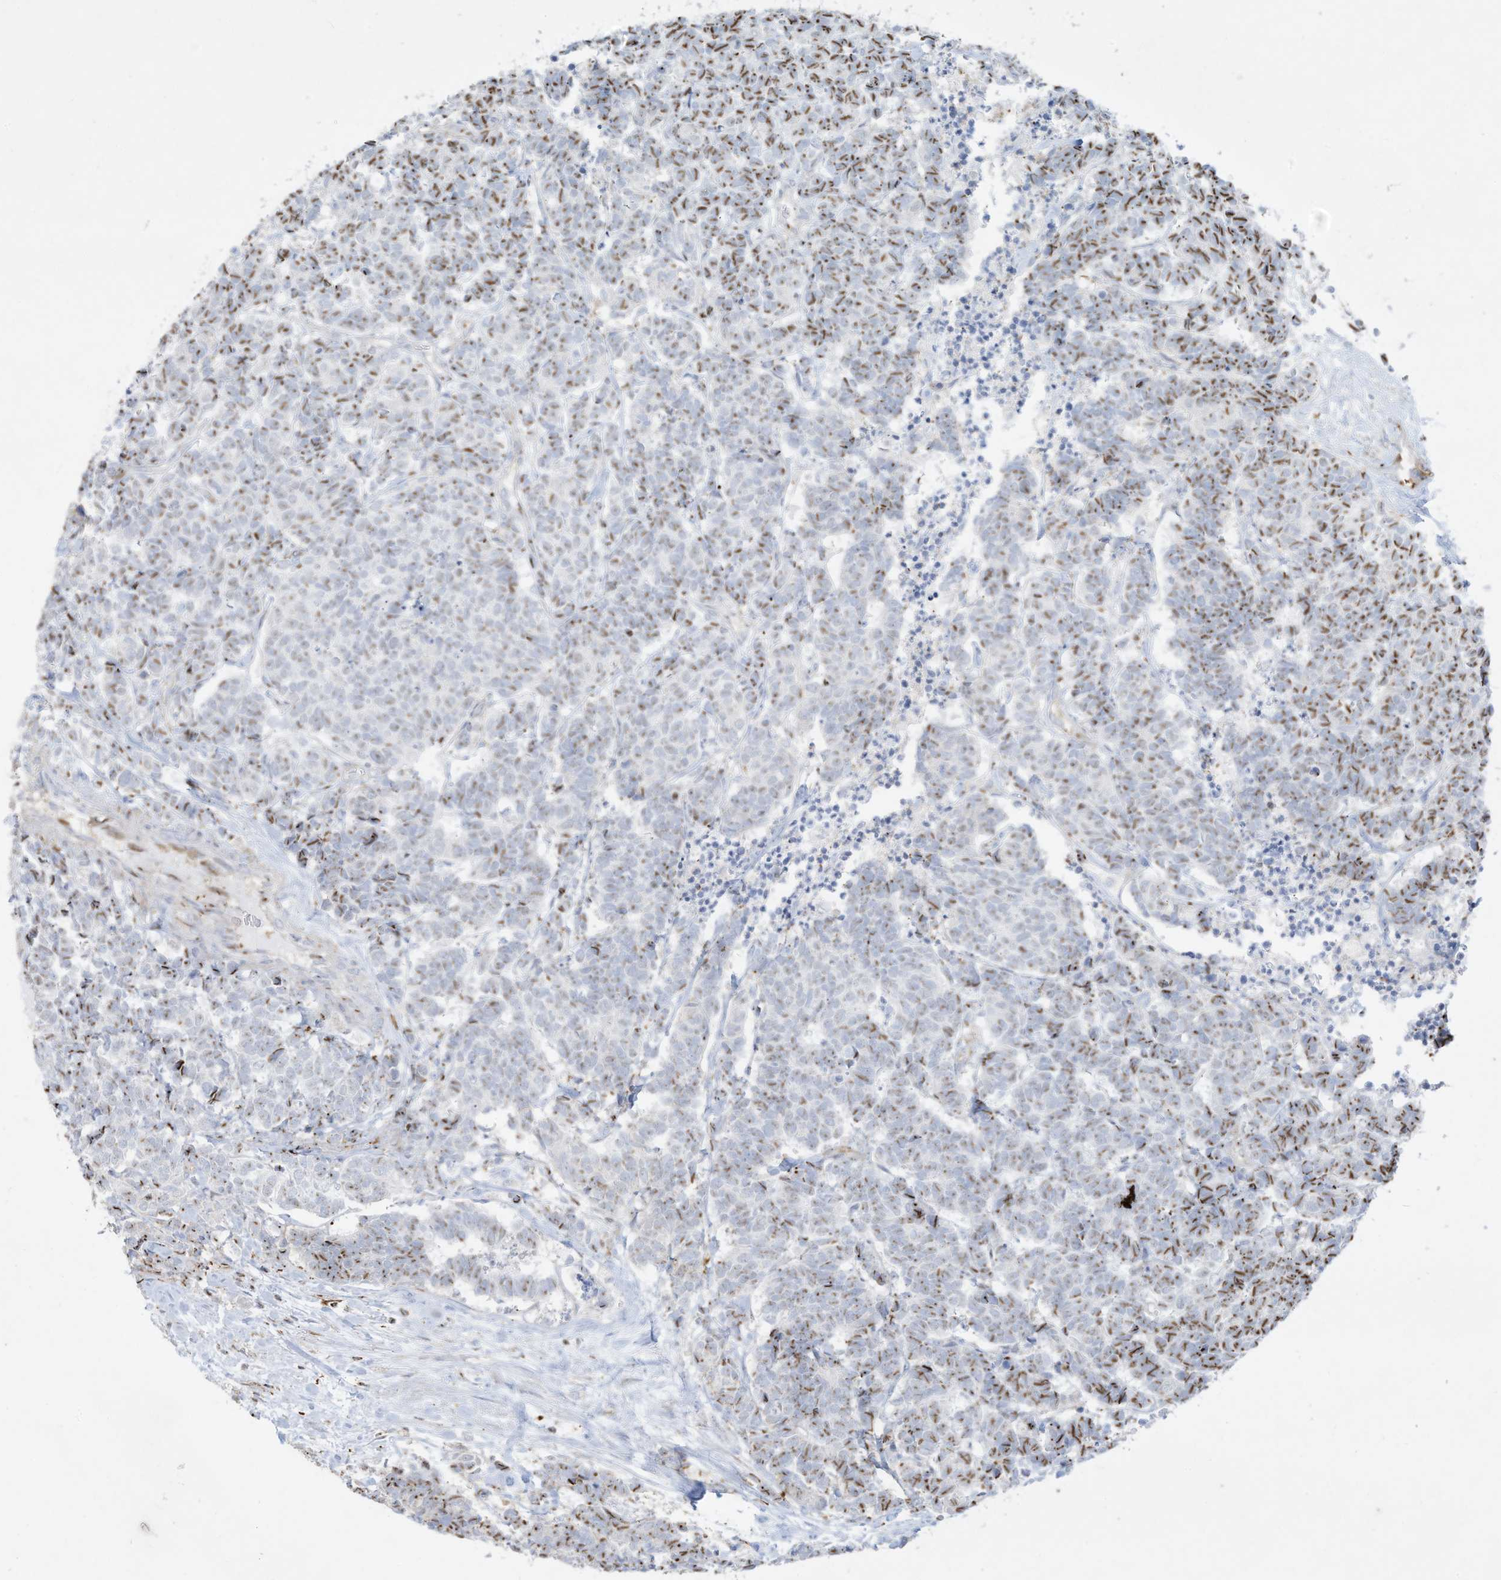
{"staining": {"intensity": "moderate", "quantity": "25%-75%", "location": "nuclear"}, "tissue": "carcinoid", "cell_type": "Tumor cells", "image_type": "cancer", "snomed": [{"axis": "morphology", "description": "Carcinoma, NOS"}, {"axis": "morphology", "description": "Carcinoid, malignant, NOS"}, {"axis": "topography", "description": "Urinary bladder"}], "caption": "Carcinoma stained for a protein reveals moderate nuclear positivity in tumor cells.", "gene": "THNSL2", "patient": {"sex": "male", "age": 57}}